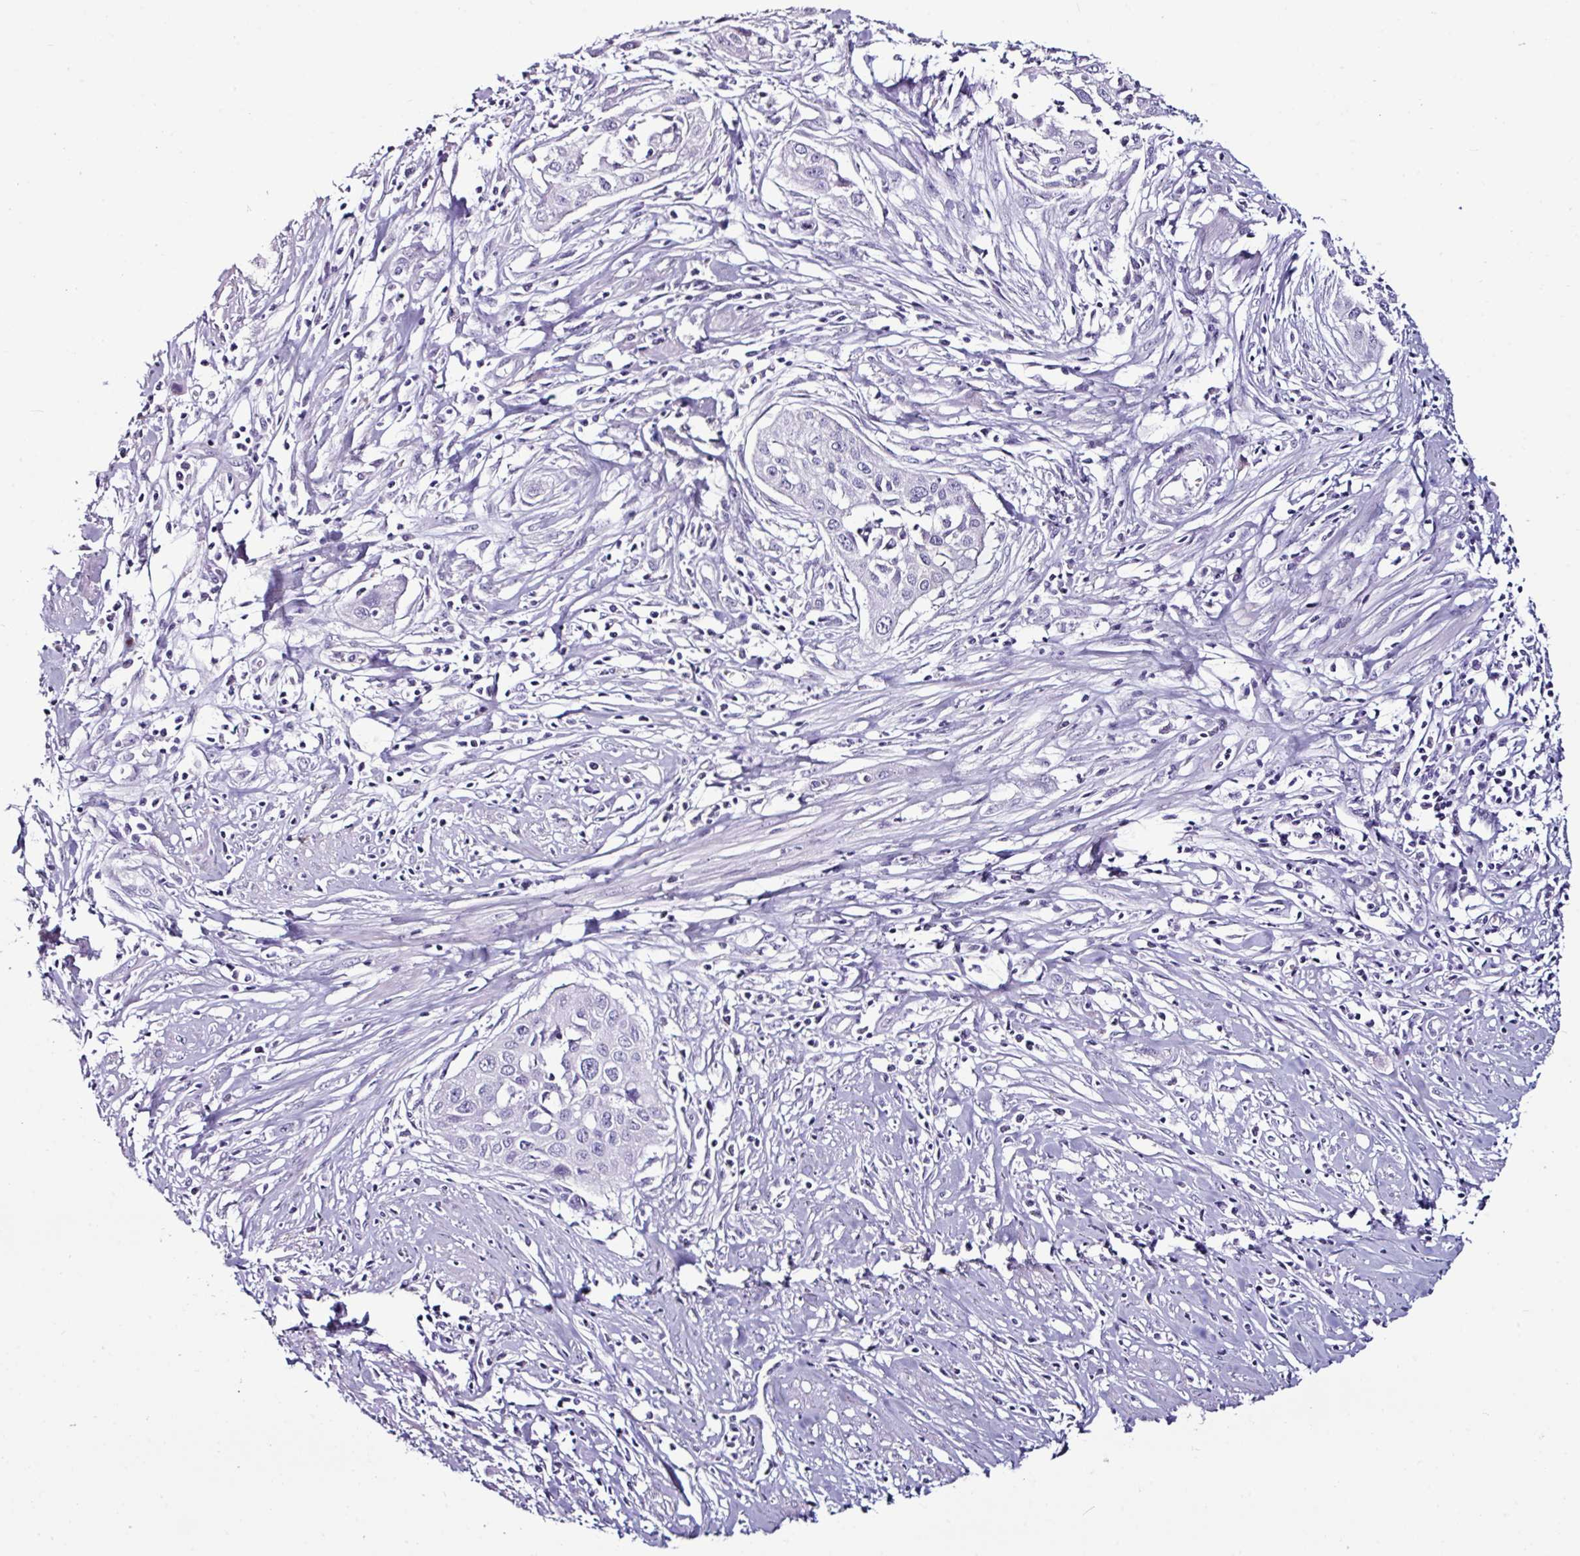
{"staining": {"intensity": "negative", "quantity": "none", "location": "none"}, "tissue": "cervical cancer", "cell_type": "Tumor cells", "image_type": "cancer", "snomed": [{"axis": "morphology", "description": "Squamous cell carcinoma, NOS"}, {"axis": "topography", "description": "Cervix"}], "caption": "A photomicrograph of cervical cancer stained for a protein reveals no brown staining in tumor cells.", "gene": "GLP2R", "patient": {"sex": "female", "age": 34}}